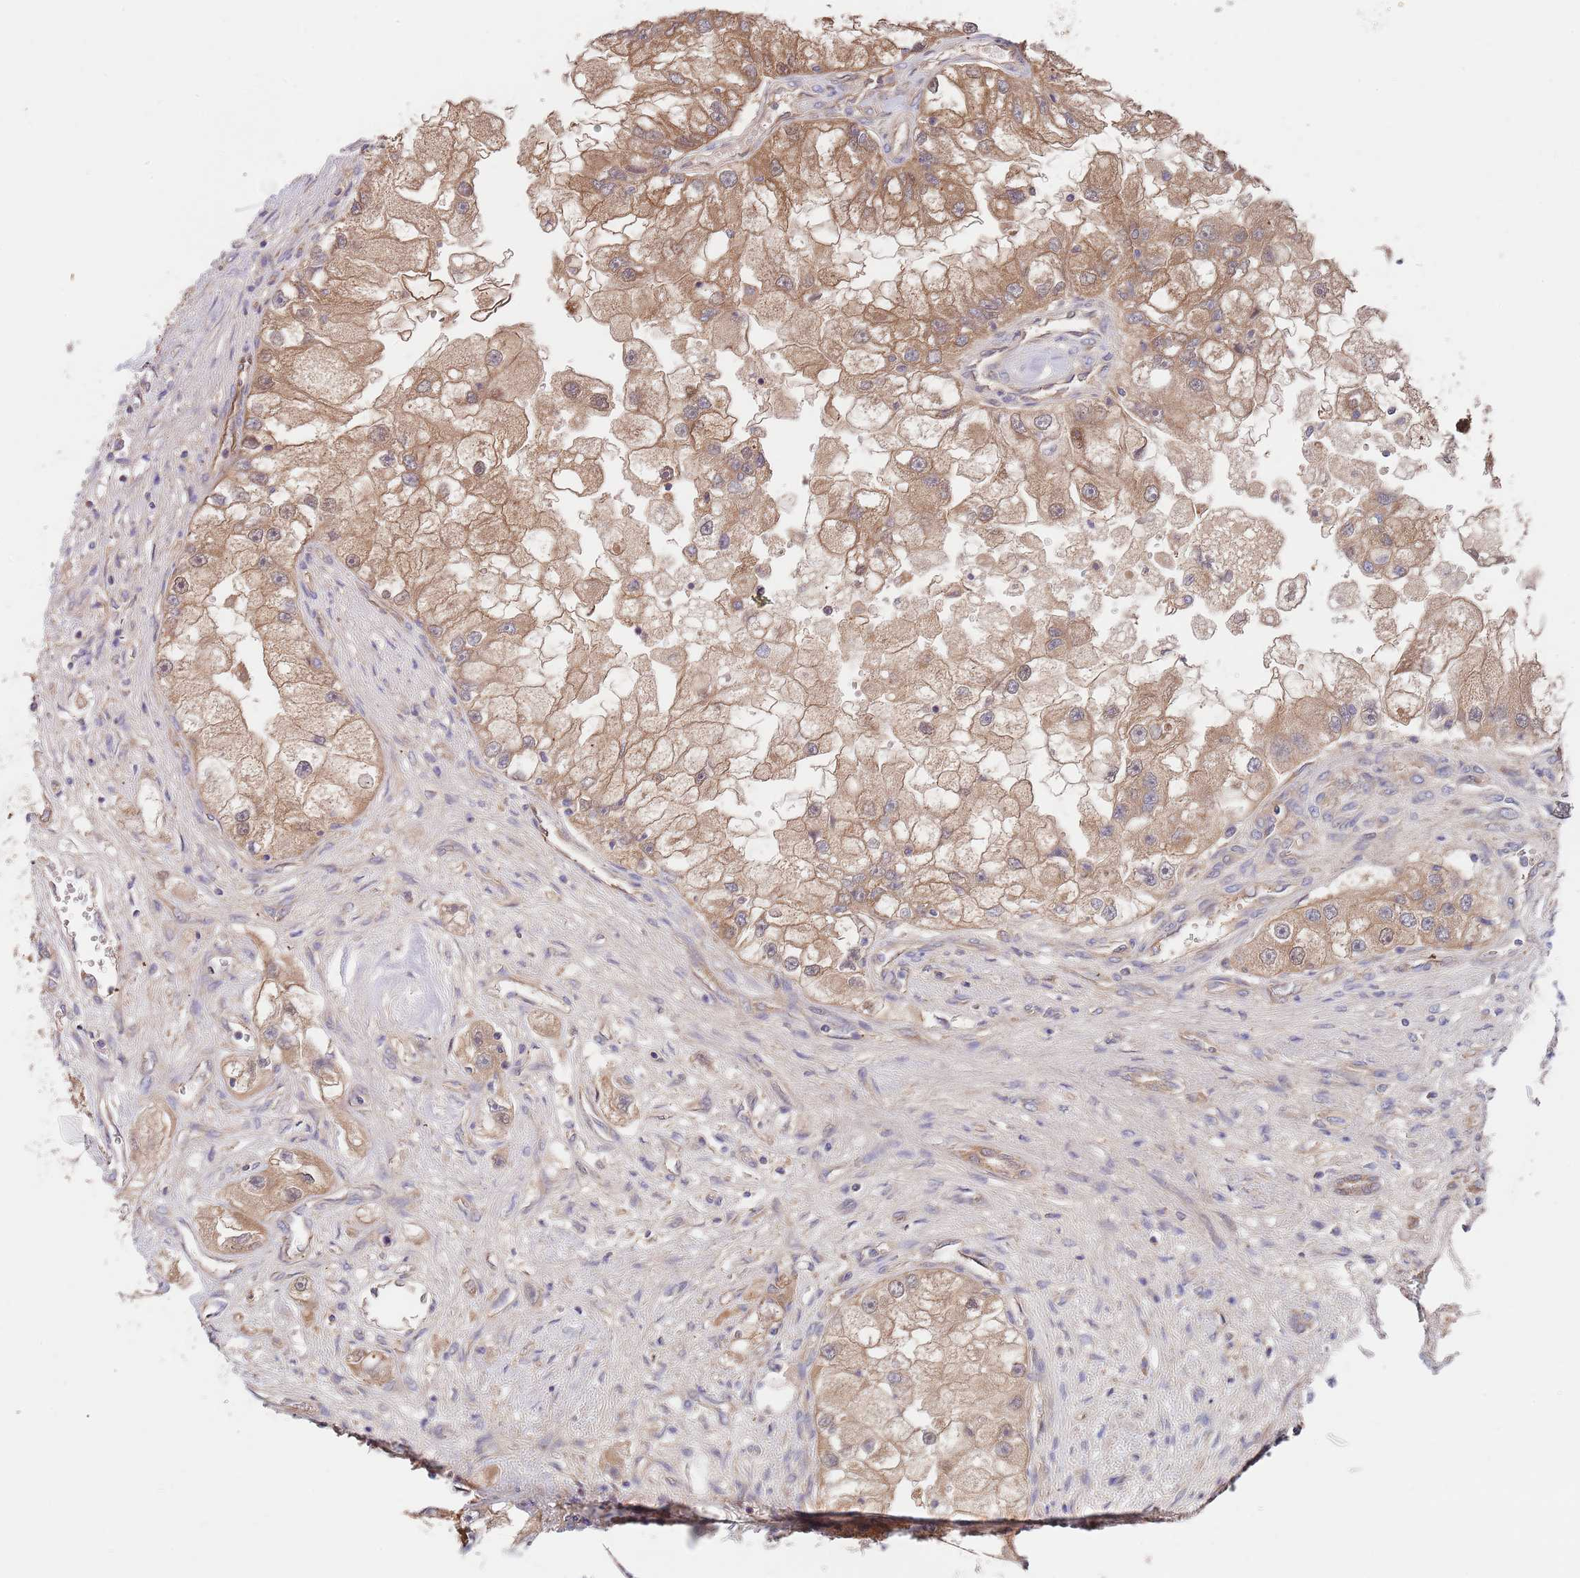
{"staining": {"intensity": "moderate", "quantity": ">75%", "location": "cytoplasmic/membranous"}, "tissue": "renal cancer", "cell_type": "Tumor cells", "image_type": "cancer", "snomed": [{"axis": "morphology", "description": "Adenocarcinoma, NOS"}, {"axis": "topography", "description": "Kidney"}], "caption": "Tumor cells demonstrate medium levels of moderate cytoplasmic/membranous staining in approximately >75% of cells in adenocarcinoma (renal). The protein of interest is shown in brown color, while the nuclei are stained blue.", "gene": "EIF3F", "patient": {"sex": "male", "age": 63}}